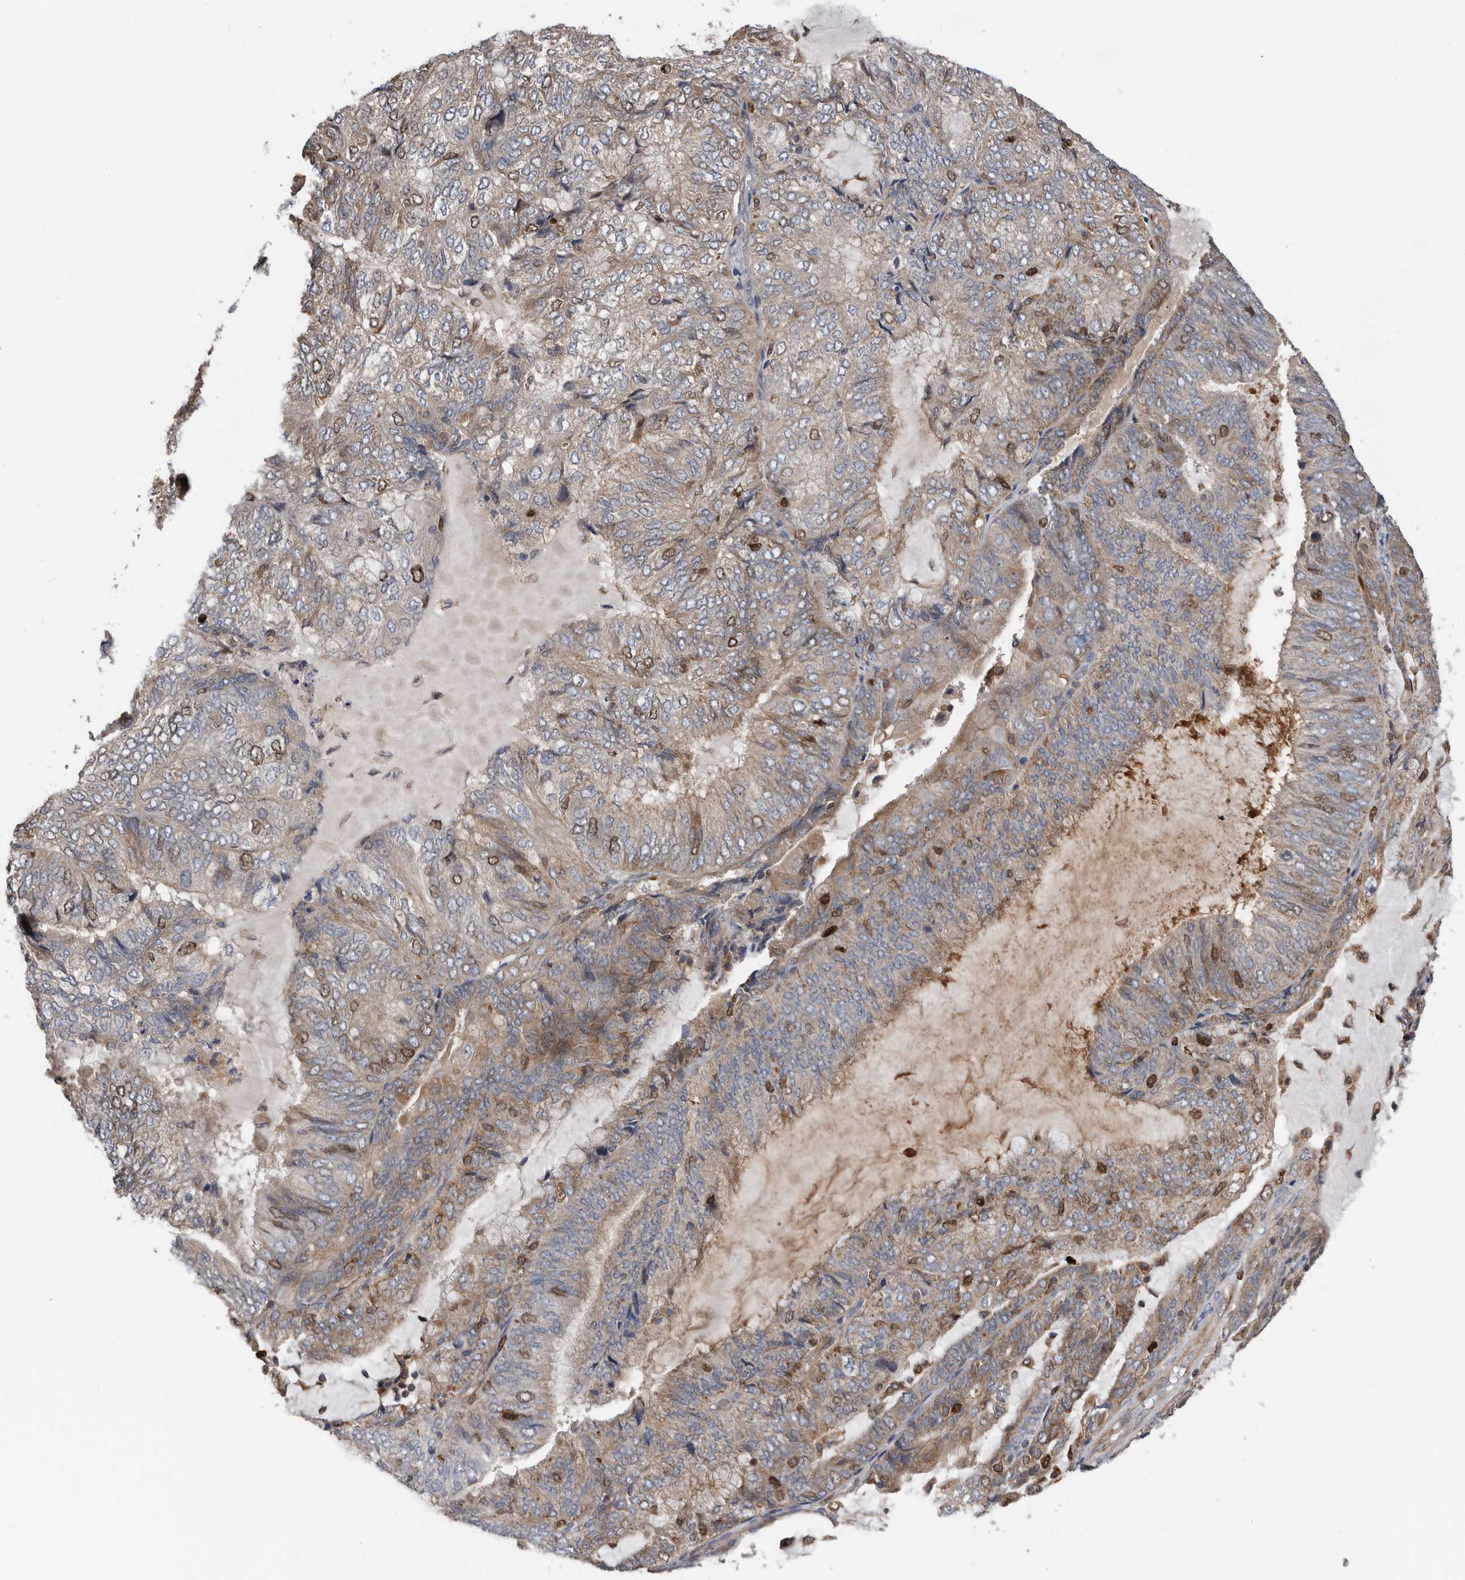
{"staining": {"intensity": "moderate", "quantity": "25%-75%", "location": "cytoplasmic/membranous,nuclear"}, "tissue": "endometrial cancer", "cell_type": "Tumor cells", "image_type": "cancer", "snomed": [{"axis": "morphology", "description": "Adenocarcinoma, NOS"}, {"axis": "topography", "description": "Endometrium"}], "caption": "Moderate cytoplasmic/membranous and nuclear protein expression is present in about 25%-75% of tumor cells in endometrial adenocarcinoma.", "gene": "ATAD2", "patient": {"sex": "female", "age": 81}}